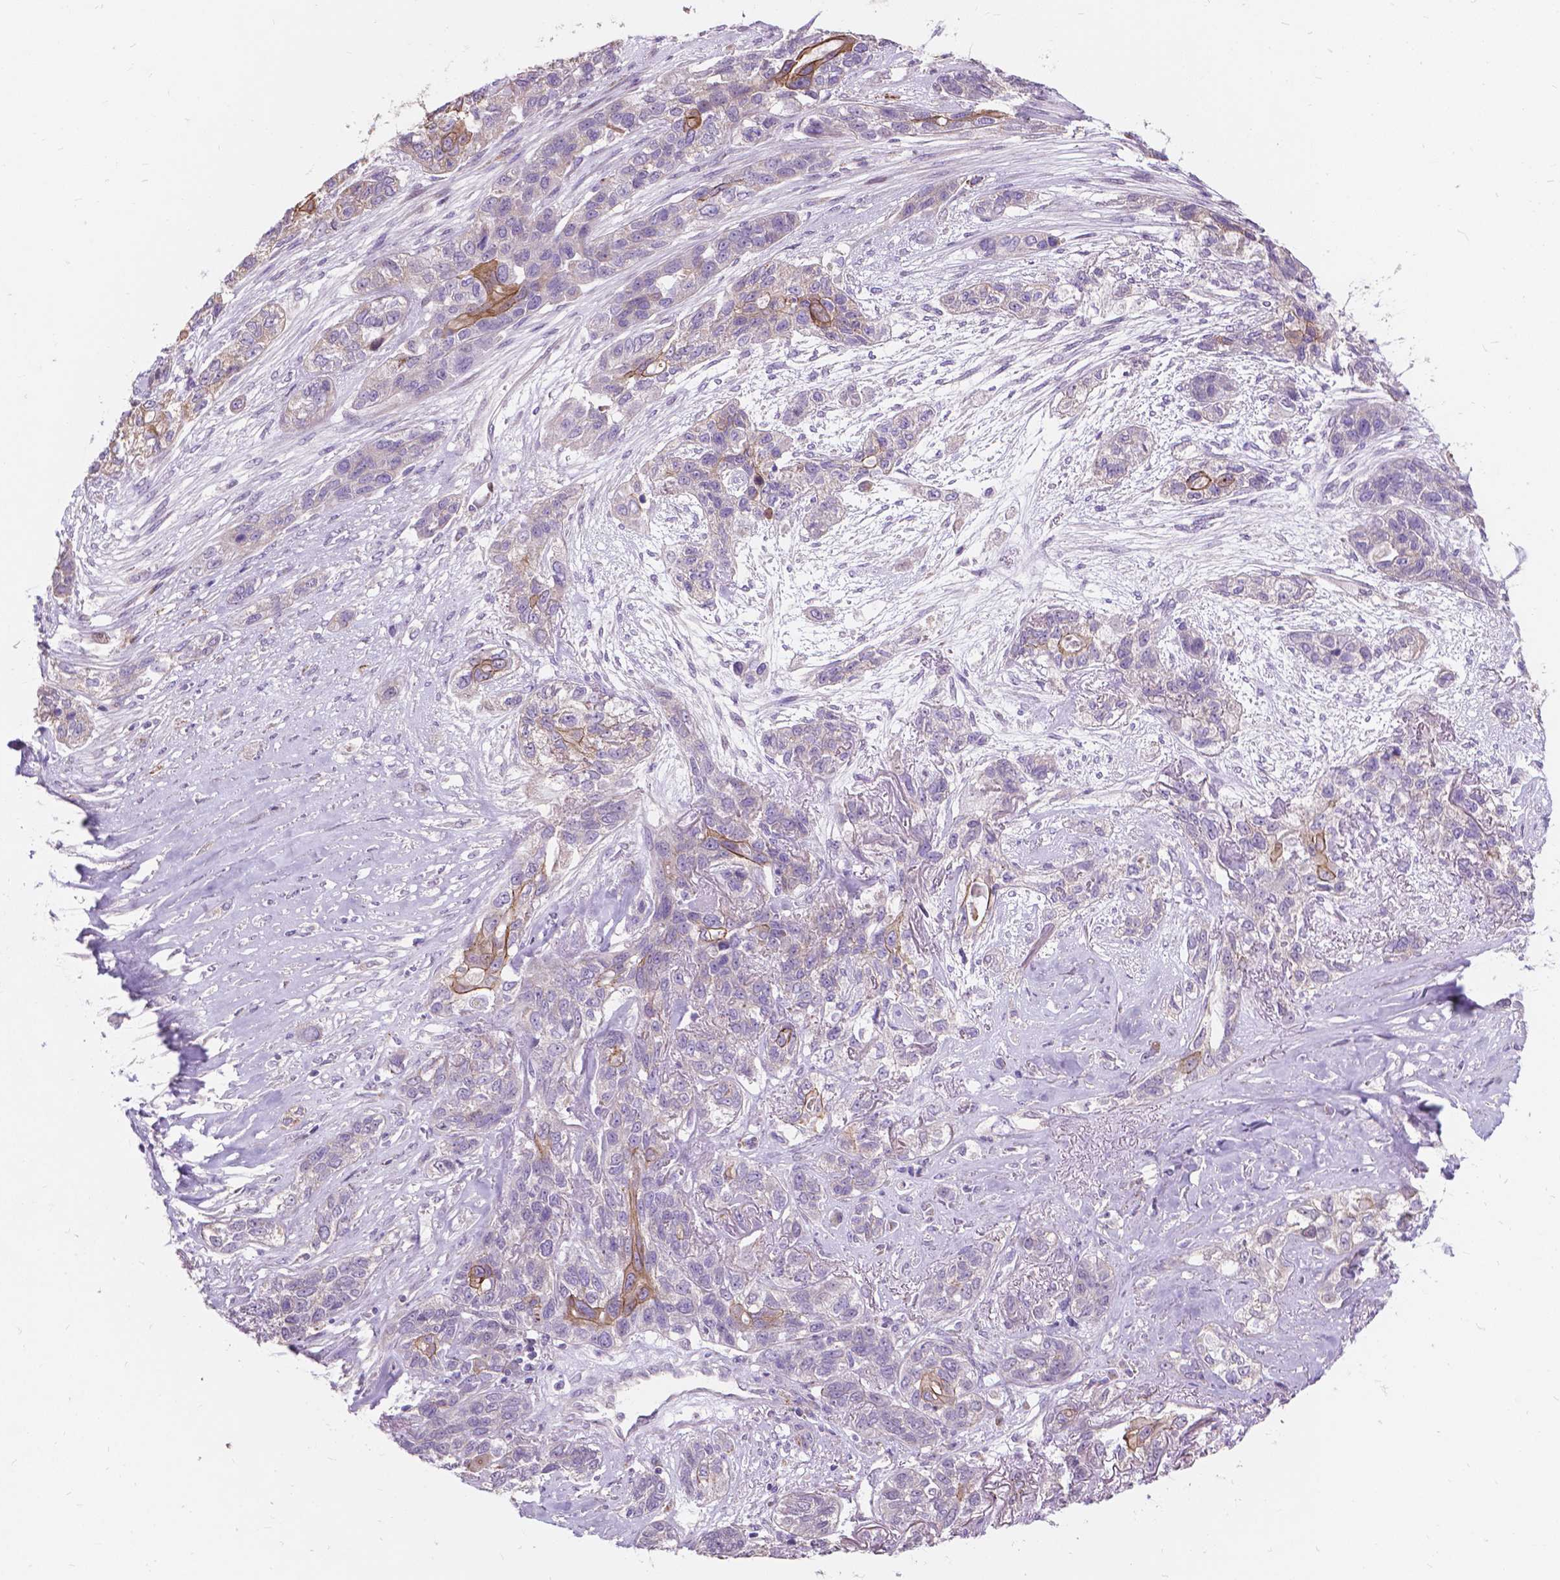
{"staining": {"intensity": "weak", "quantity": "<25%", "location": "cytoplasmic/membranous"}, "tissue": "lung cancer", "cell_type": "Tumor cells", "image_type": "cancer", "snomed": [{"axis": "morphology", "description": "Squamous cell carcinoma, NOS"}, {"axis": "topography", "description": "Lung"}], "caption": "A photomicrograph of human lung cancer is negative for staining in tumor cells.", "gene": "MYH14", "patient": {"sex": "female", "age": 70}}